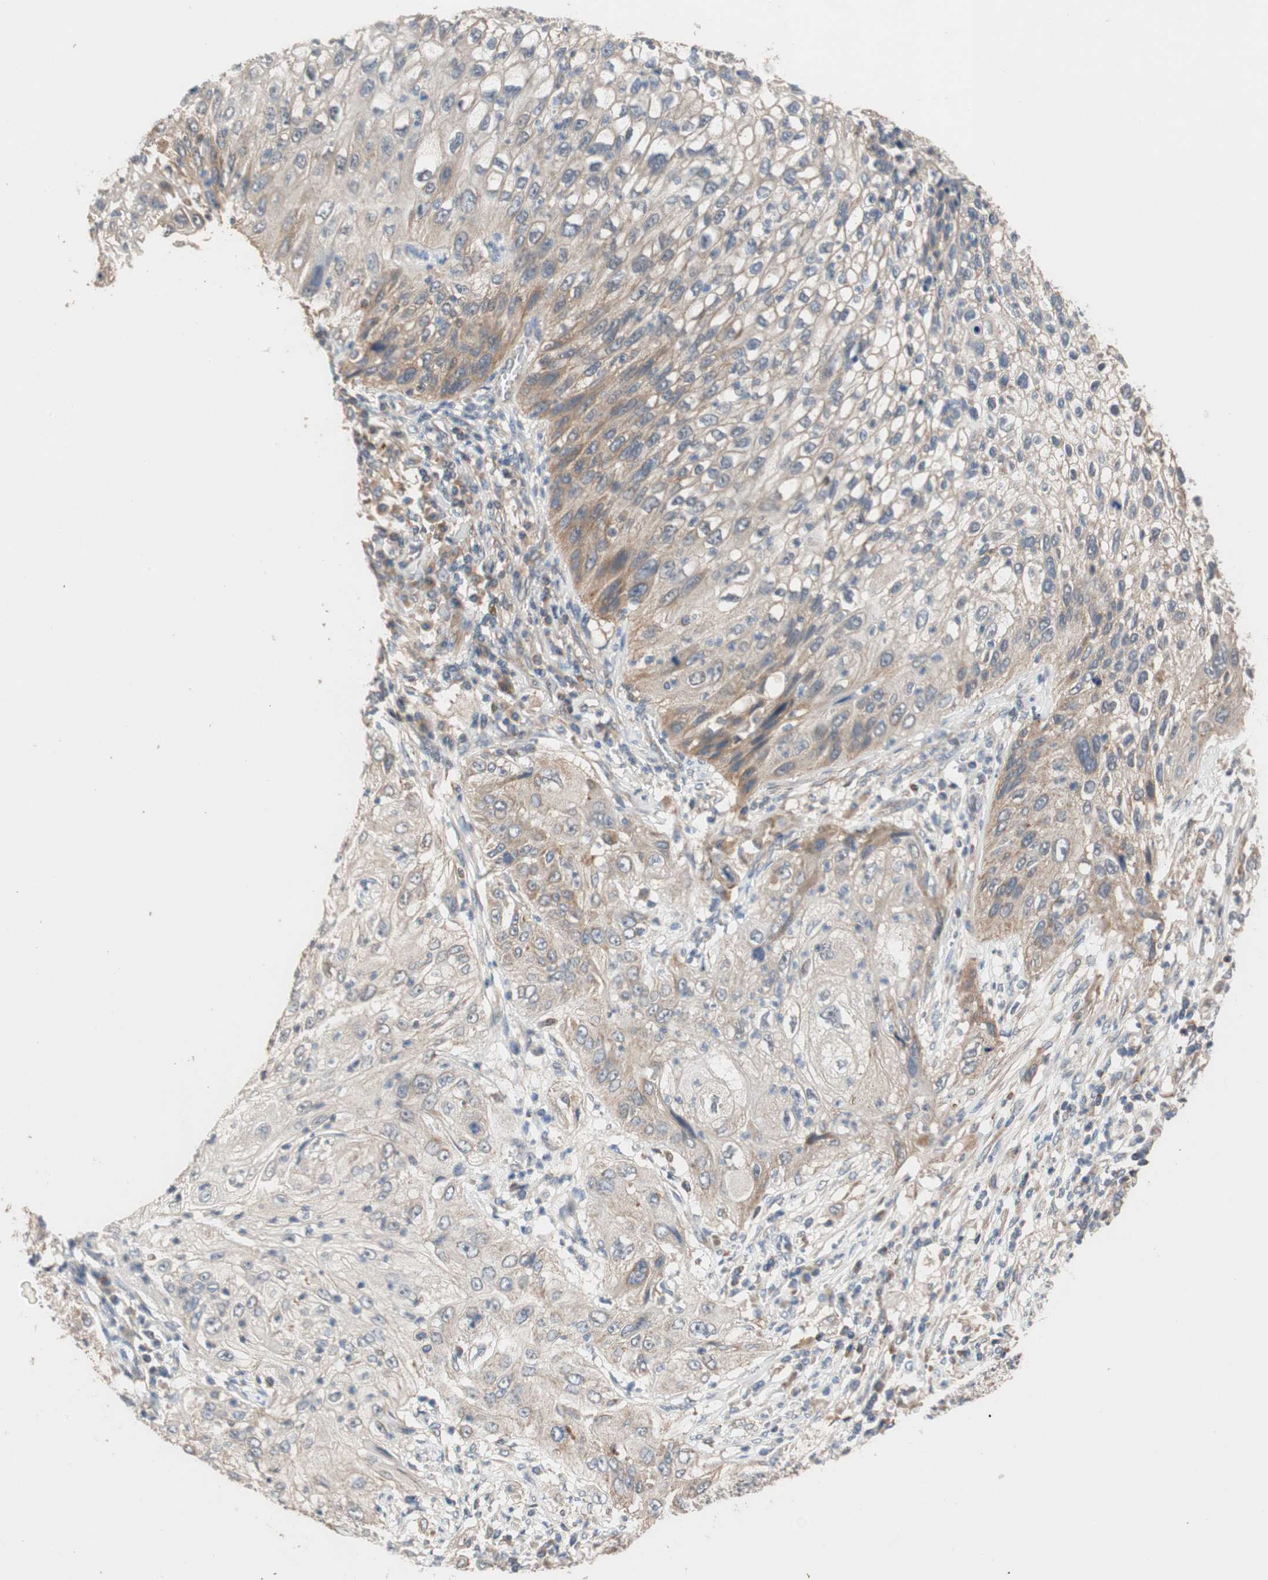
{"staining": {"intensity": "weak", "quantity": ">75%", "location": "cytoplasmic/membranous"}, "tissue": "lung cancer", "cell_type": "Tumor cells", "image_type": "cancer", "snomed": [{"axis": "morphology", "description": "Inflammation, NOS"}, {"axis": "morphology", "description": "Squamous cell carcinoma, NOS"}, {"axis": "topography", "description": "Lymph node"}, {"axis": "topography", "description": "Soft tissue"}, {"axis": "topography", "description": "Lung"}], "caption": "Immunohistochemistry (IHC) micrograph of human lung cancer (squamous cell carcinoma) stained for a protein (brown), which shows low levels of weak cytoplasmic/membranous expression in about >75% of tumor cells.", "gene": "MAP4K2", "patient": {"sex": "male", "age": 66}}